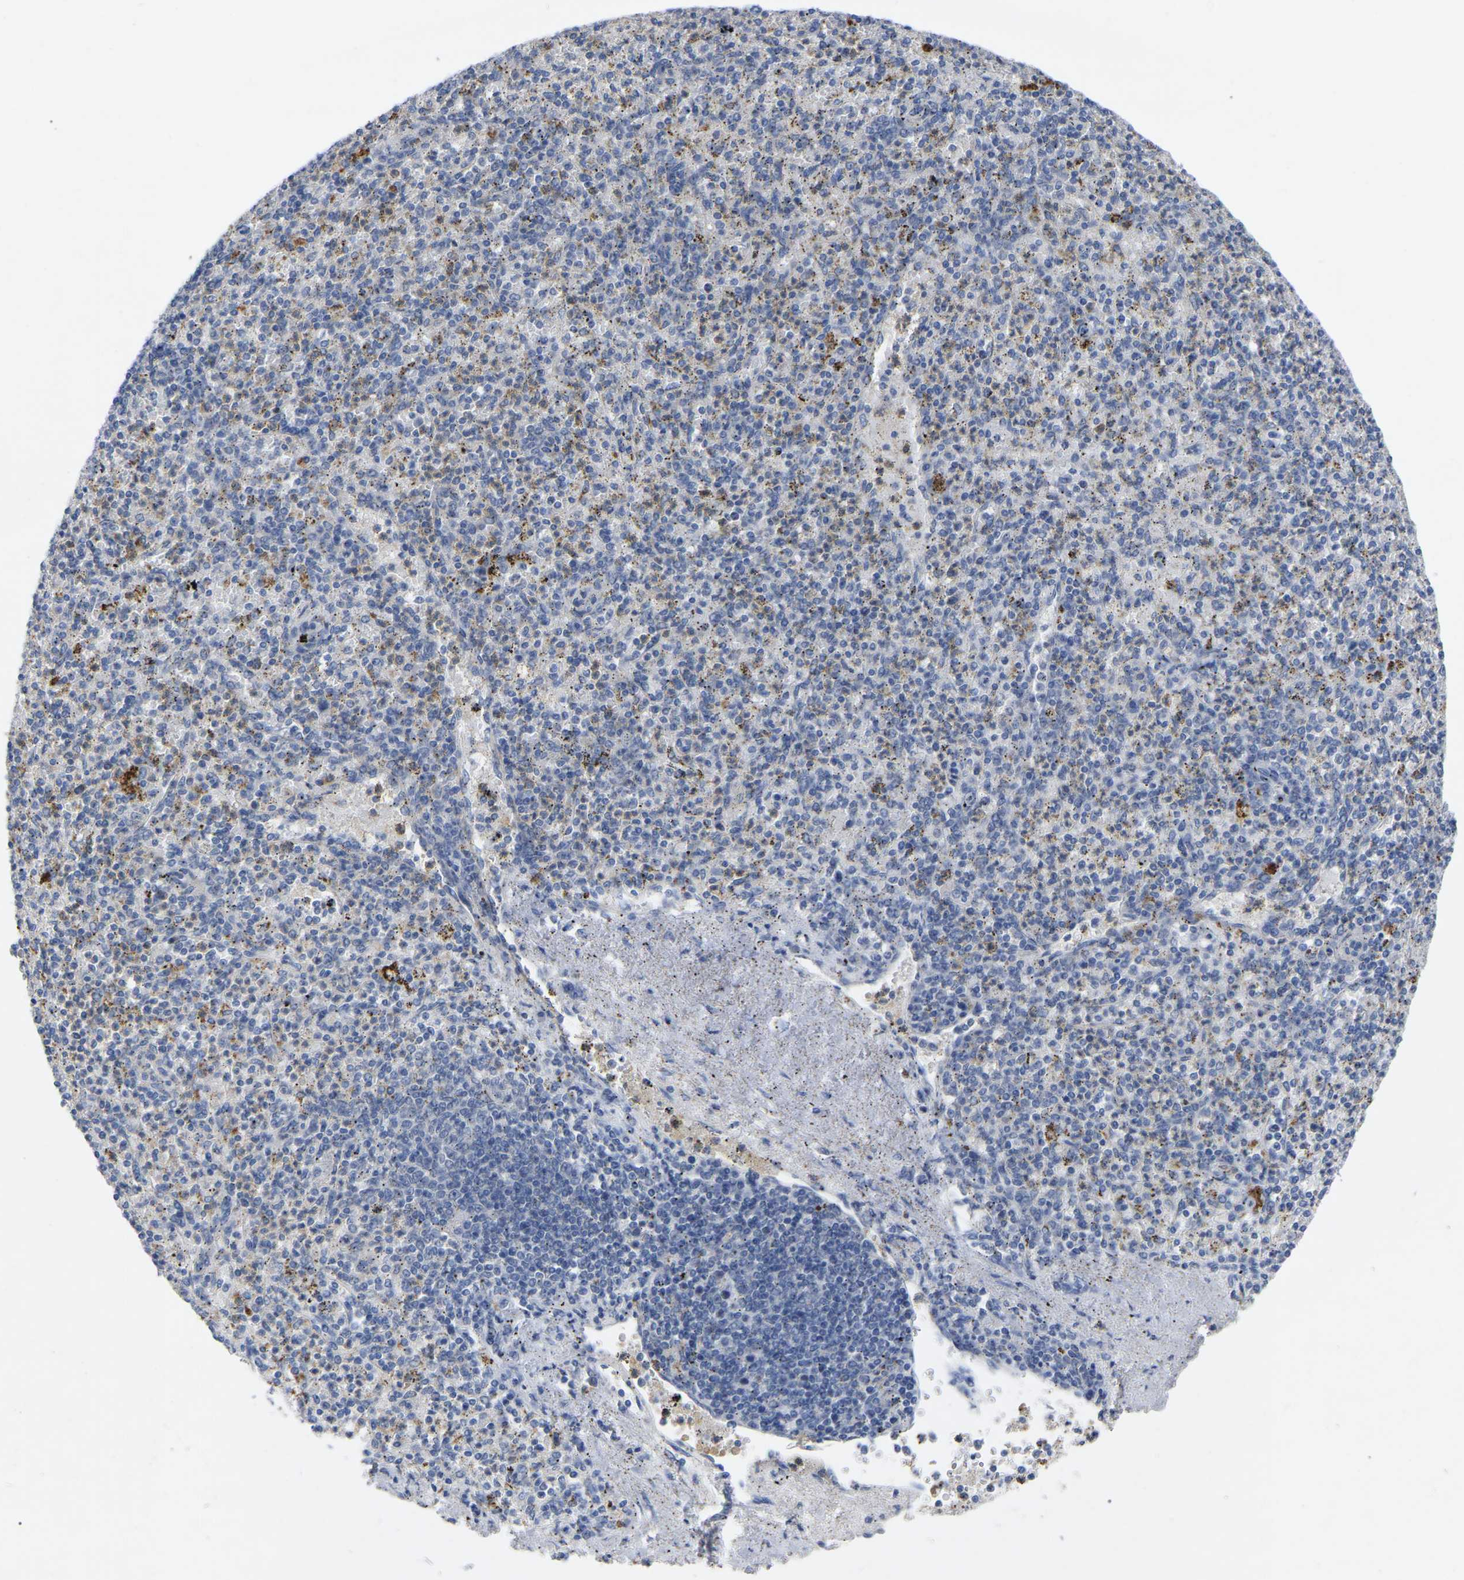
{"staining": {"intensity": "weak", "quantity": "<25%", "location": "cytoplasmic/membranous"}, "tissue": "spleen", "cell_type": "Cells in red pulp", "image_type": "normal", "snomed": [{"axis": "morphology", "description": "Normal tissue, NOS"}, {"axis": "topography", "description": "Spleen"}], "caption": "An immunohistochemistry (IHC) photomicrograph of unremarkable spleen is shown. There is no staining in cells in red pulp of spleen.", "gene": "SMPD2", "patient": {"sex": "male", "age": 72}}